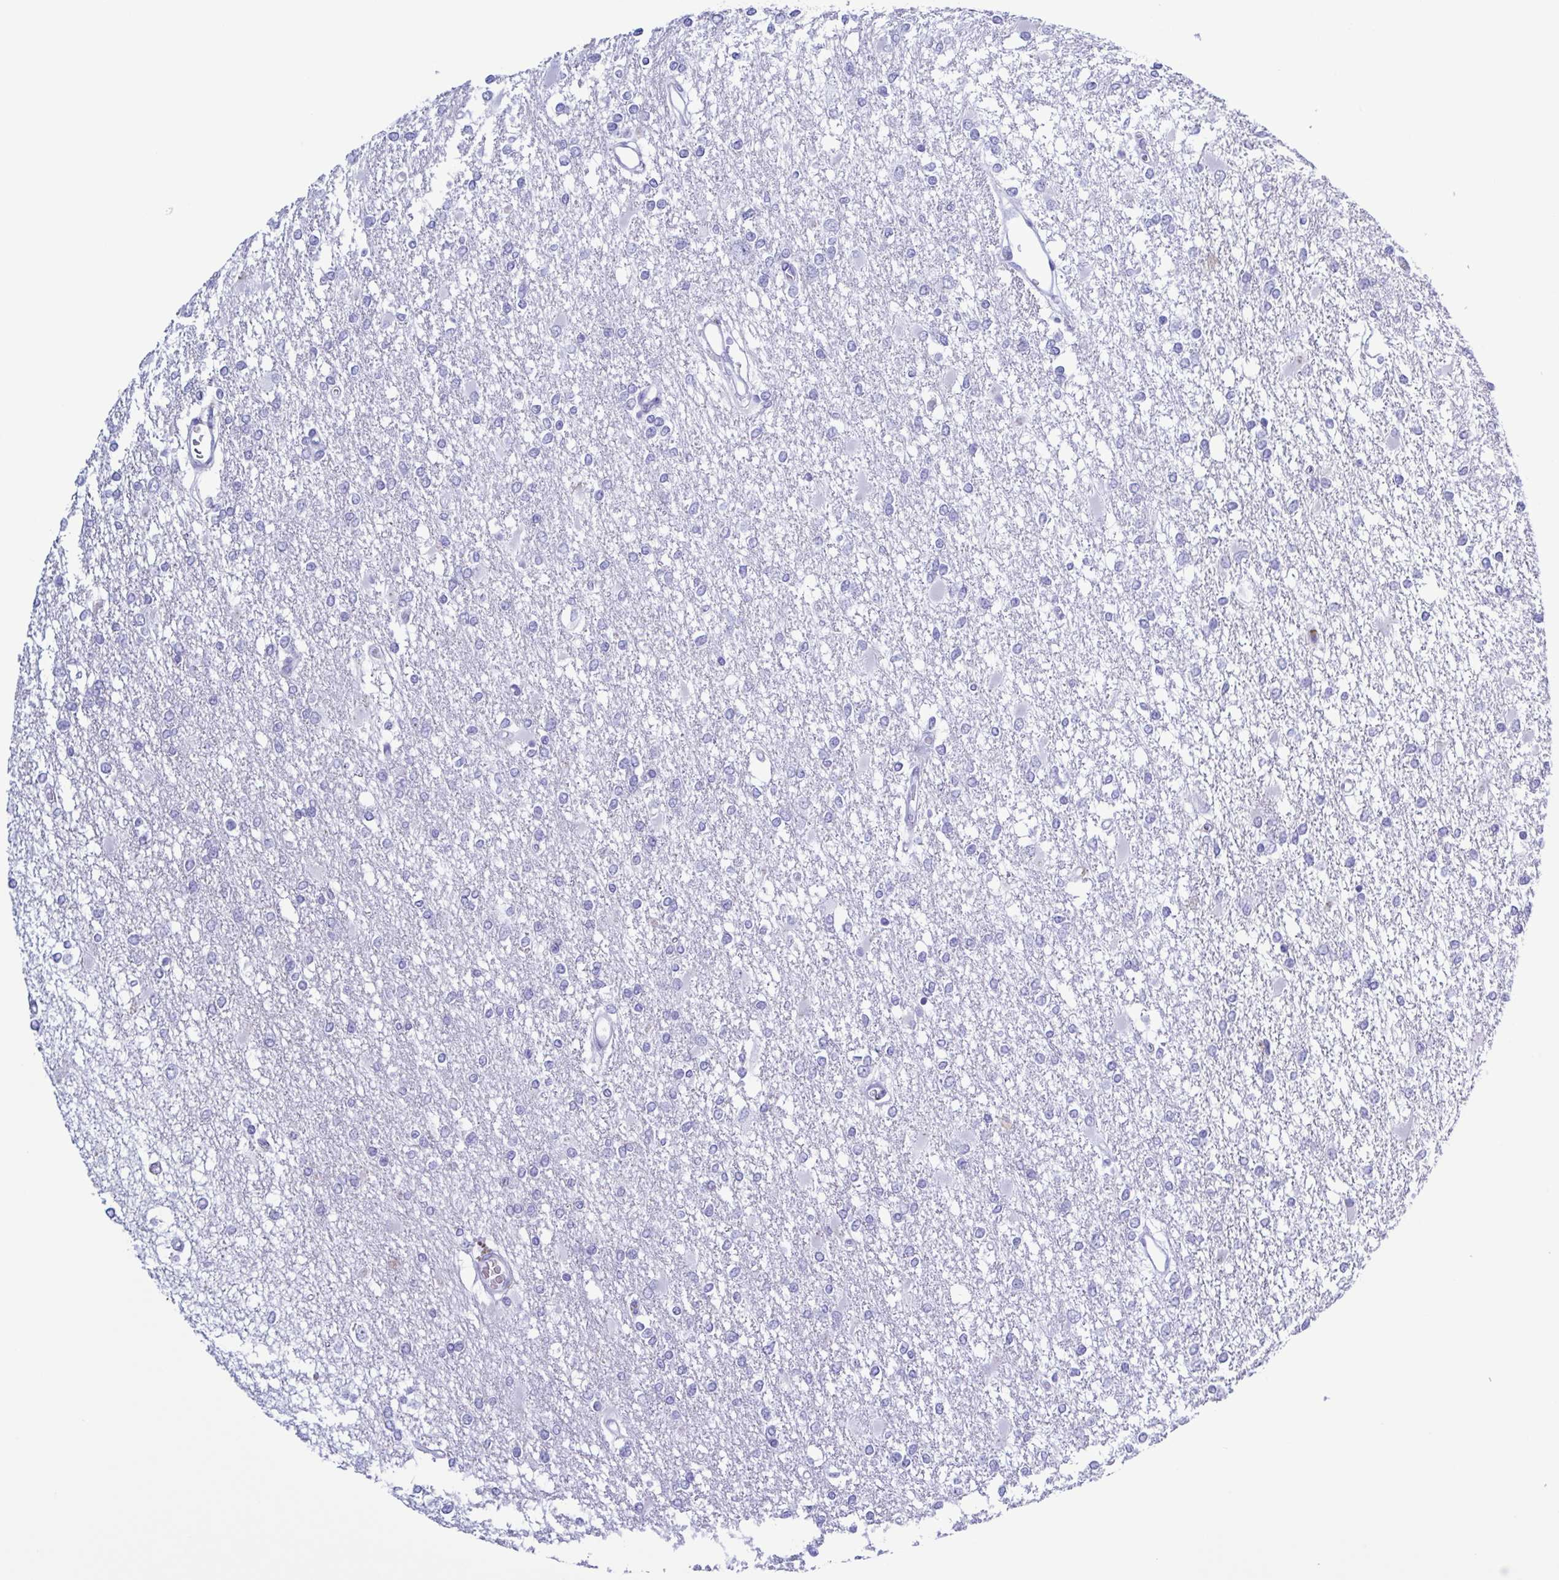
{"staining": {"intensity": "negative", "quantity": "none", "location": "none"}, "tissue": "glioma", "cell_type": "Tumor cells", "image_type": "cancer", "snomed": [{"axis": "morphology", "description": "Glioma, malignant, High grade"}, {"axis": "topography", "description": "Cerebral cortex"}], "caption": "High power microscopy photomicrograph of an immunohistochemistry photomicrograph of glioma, revealing no significant positivity in tumor cells. (Brightfield microscopy of DAB immunohistochemistry at high magnification).", "gene": "LTF", "patient": {"sex": "male", "age": 79}}